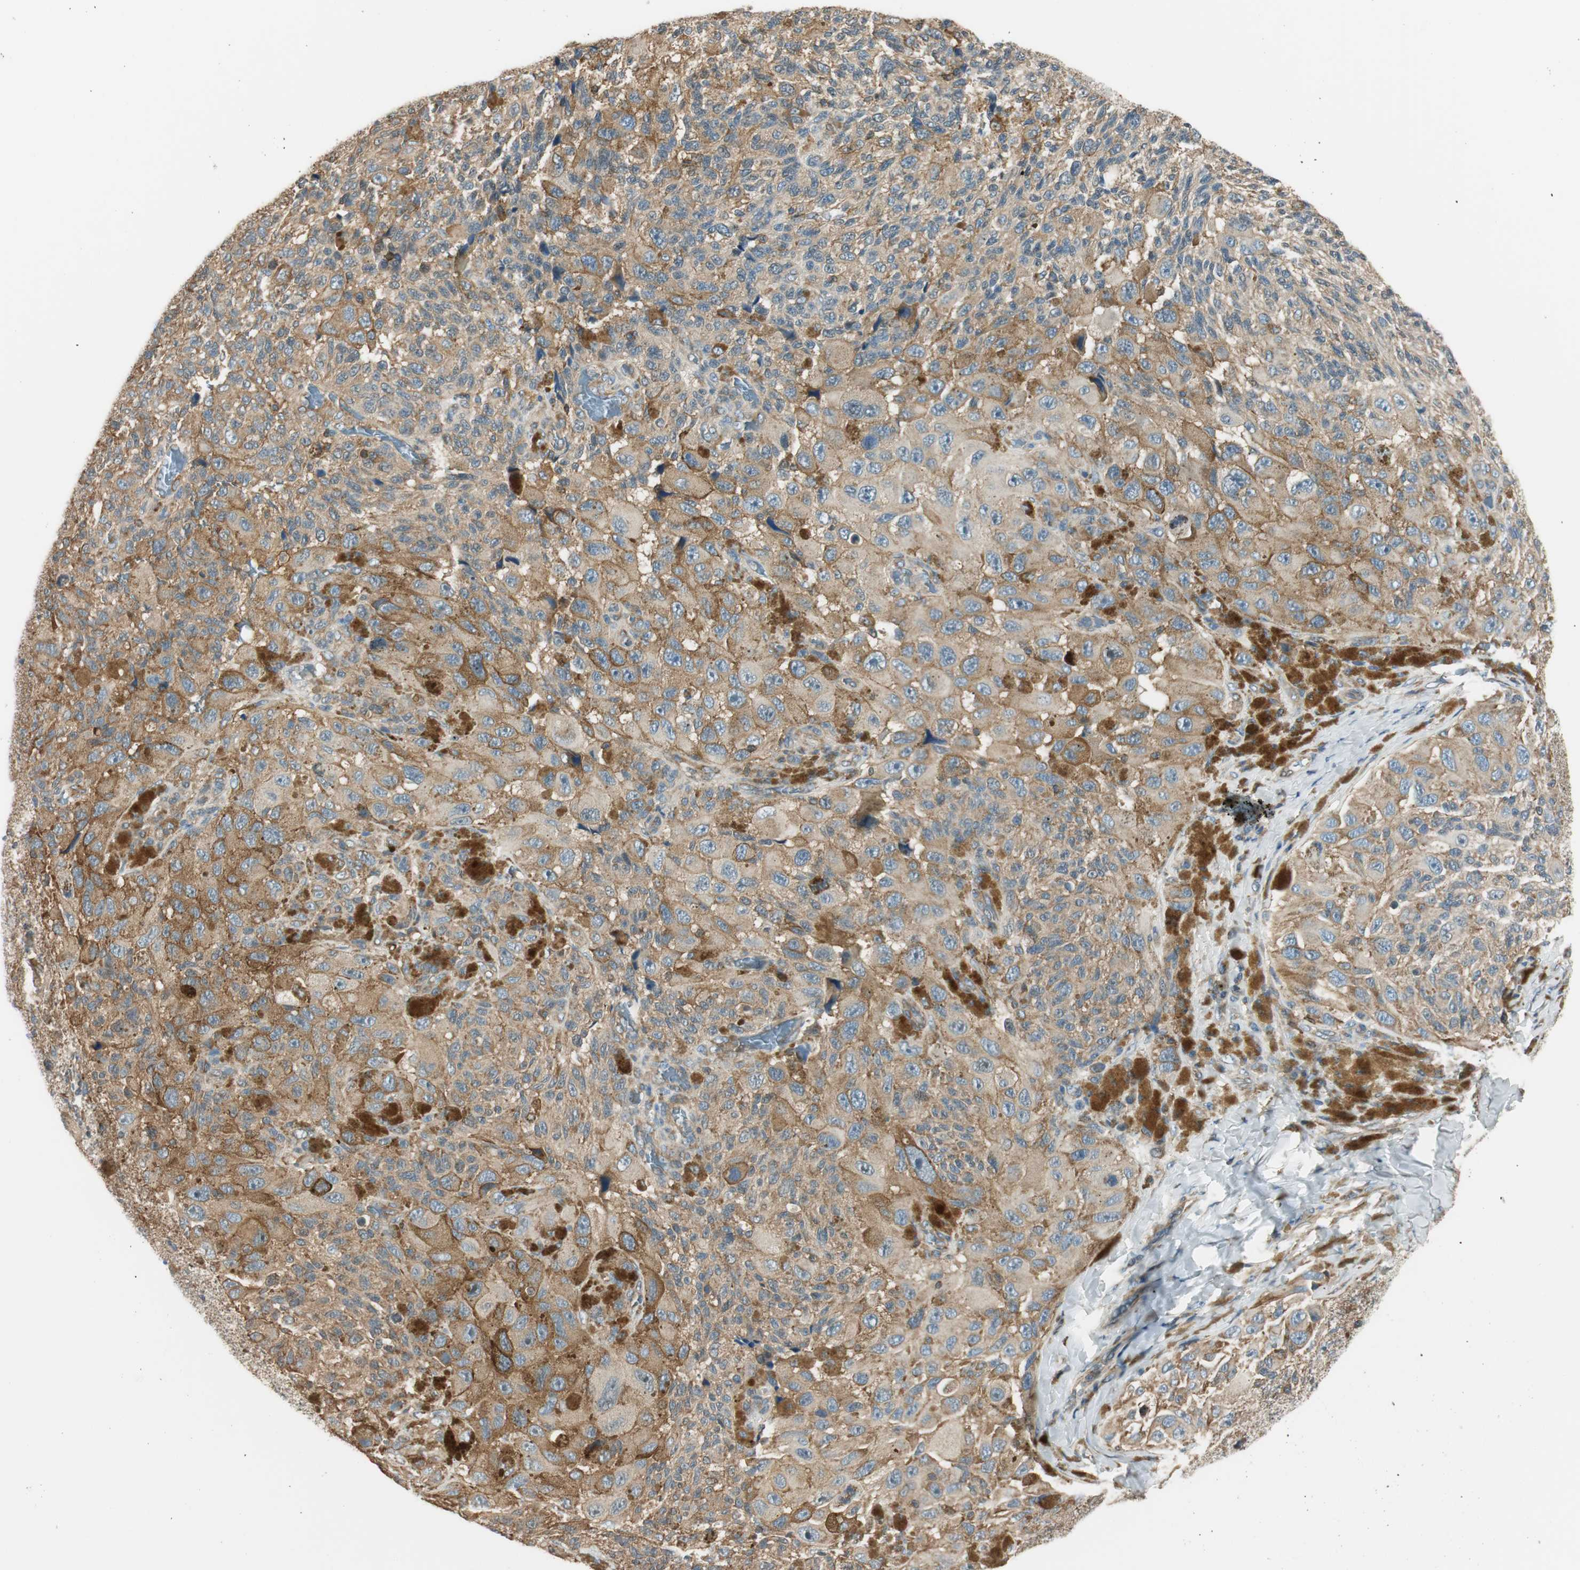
{"staining": {"intensity": "moderate", "quantity": ">75%", "location": "cytoplasmic/membranous"}, "tissue": "melanoma", "cell_type": "Tumor cells", "image_type": "cancer", "snomed": [{"axis": "morphology", "description": "Malignant melanoma, NOS"}, {"axis": "topography", "description": "Skin"}], "caption": "Malignant melanoma stained with immunohistochemistry demonstrates moderate cytoplasmic/membranous expression in about >75% of tumor cells.", "gene": "PI4K2B", "patient": {"sex": "female", "age": 73}}